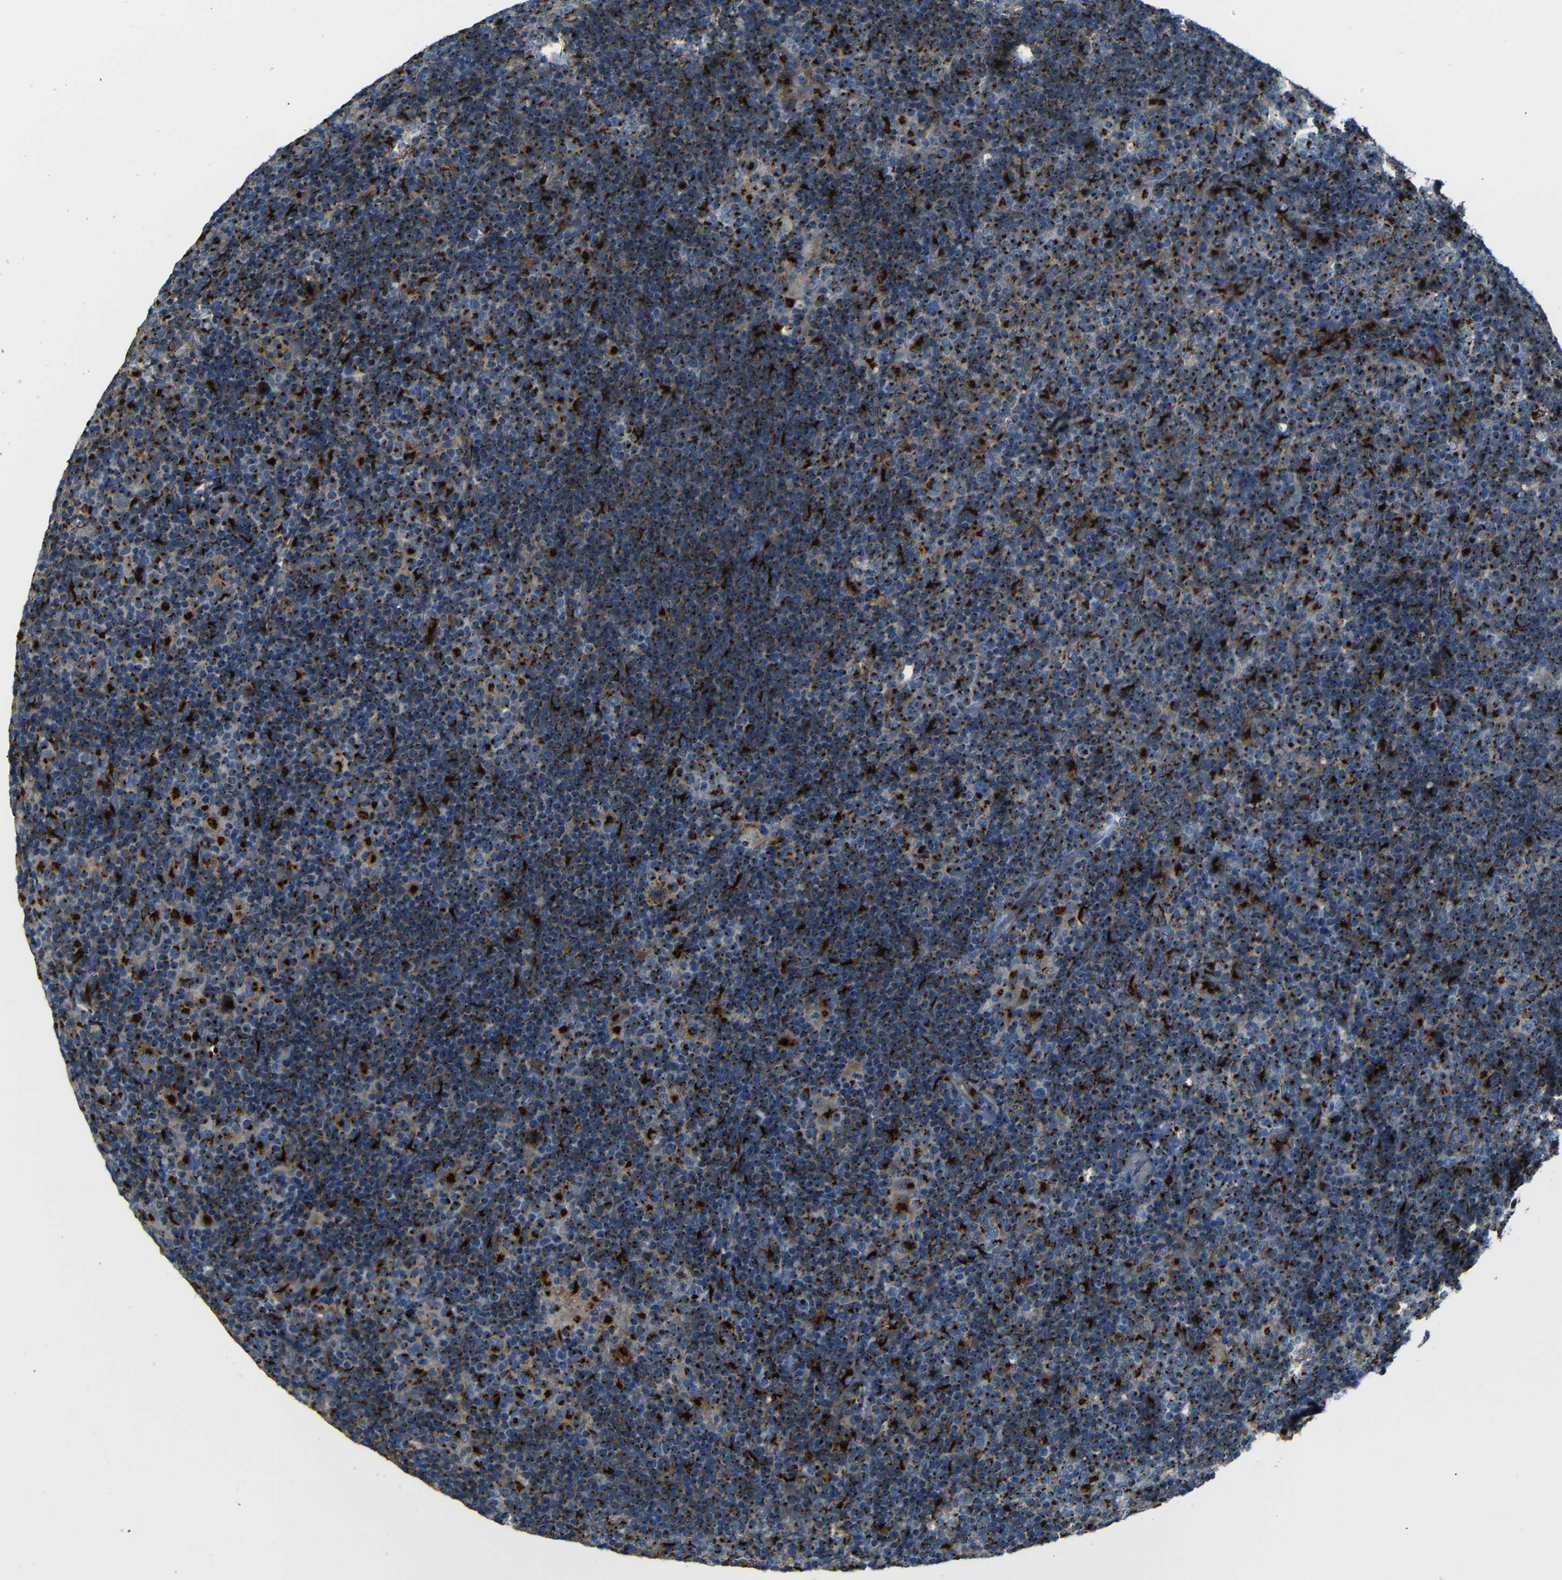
{"staining": {"intensity": "strong", "quantity": ">75%", "location": "cytoplasmic/membranous"}, "tissue": "lymphoma", "cell_type": "Tumor cells", "image_type": "cancer", "snomed": [{"axis": "morphology", "description": "Hodgkin's disease, NOS"}, {"axis": "topography", "description": "Lymph node"}], "caption": "Strong cytoplasmic/membranous expression for a protein is identified in about >75% of tumor cells of lymphoma using immunohistochemistry (IHC).", "gene": "TGOLN2", "patient": {"sex": "female", "age": 57}}